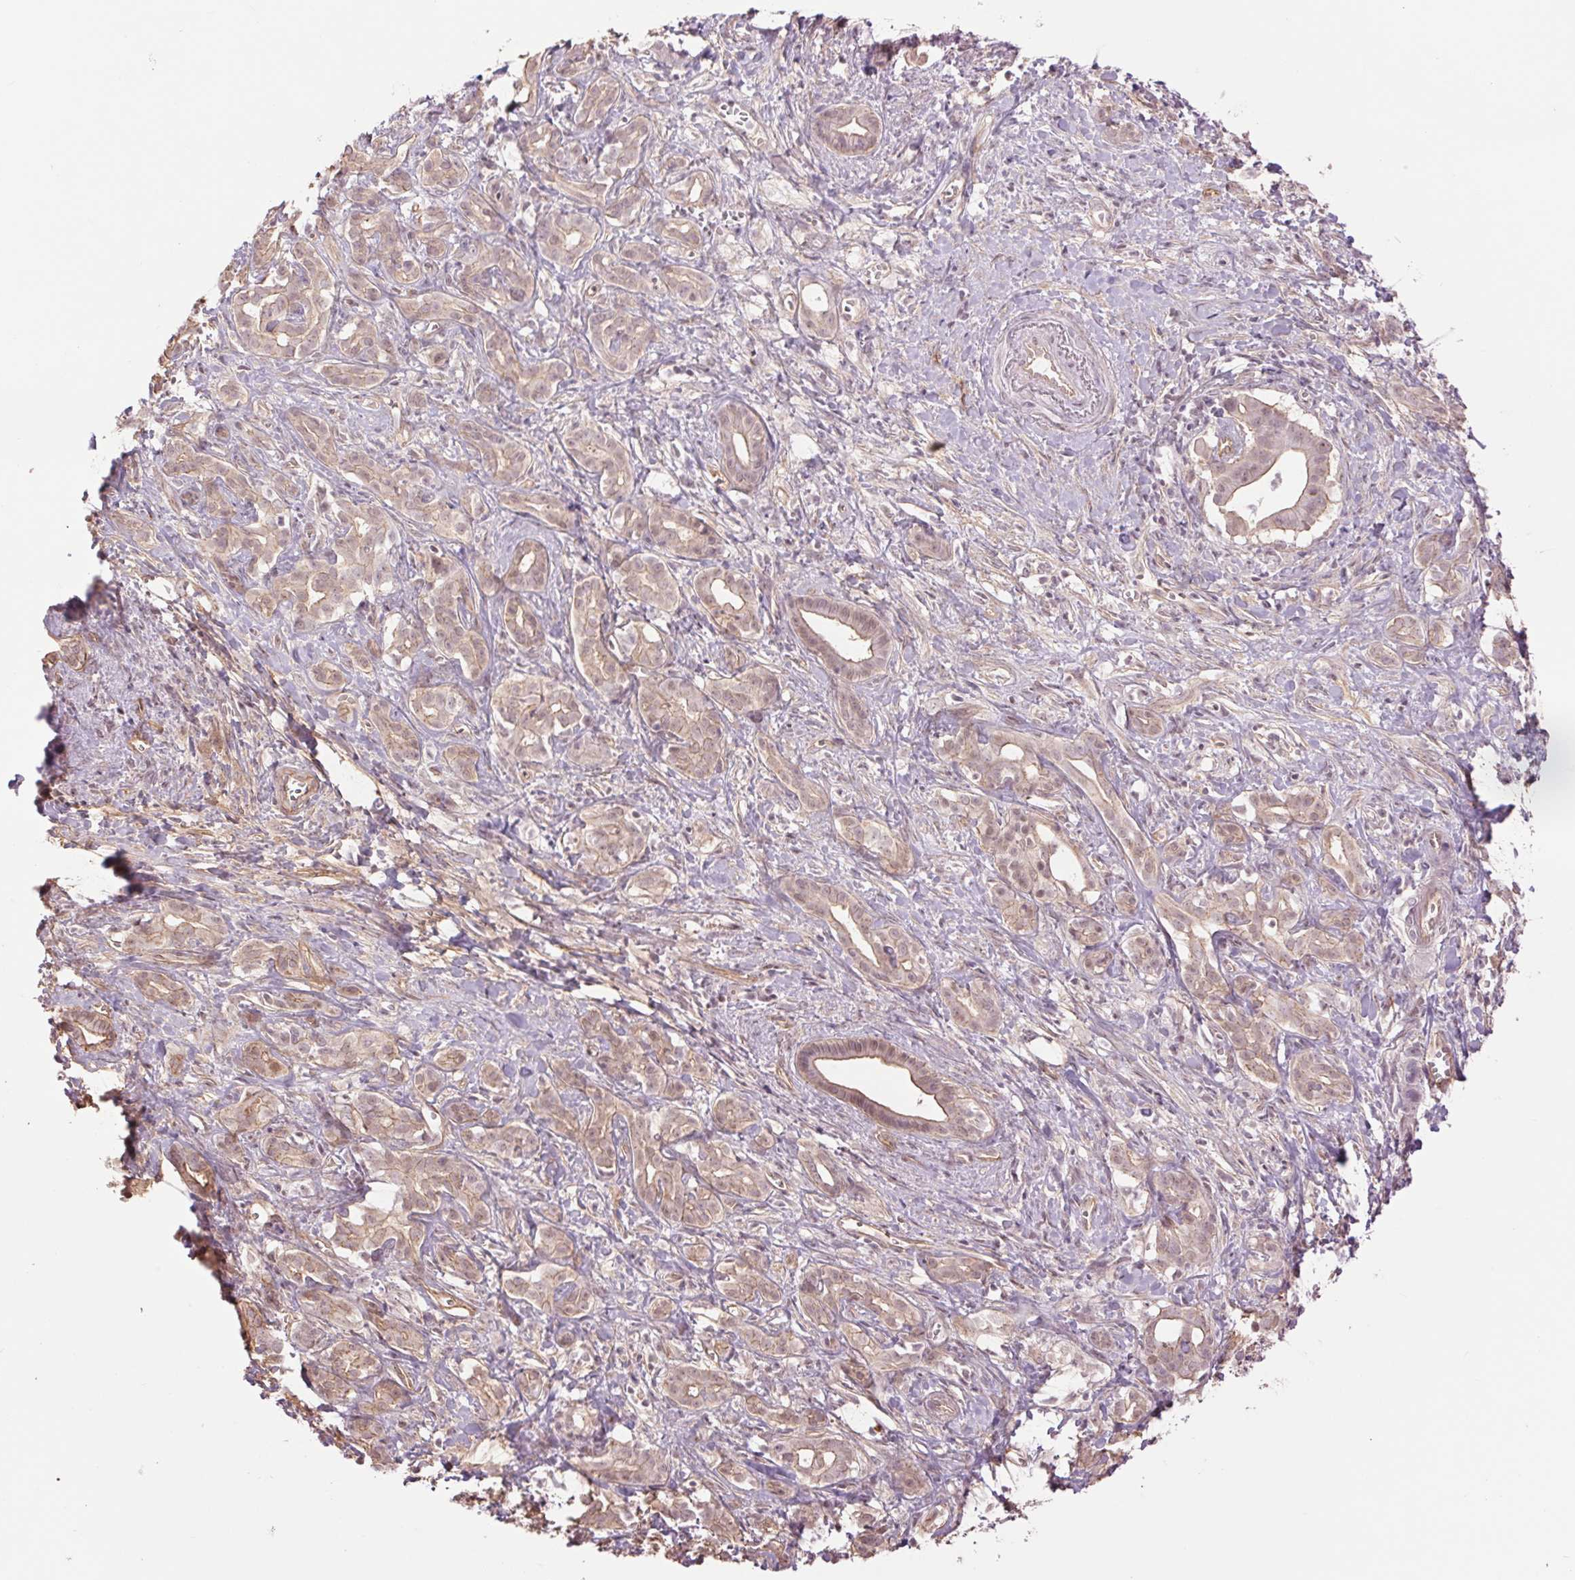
{"staining": {"intensity": "weak", "quantity": "25%-75%", "location": "cytoplasmic/membranous,nuclear"}, "tissue": "pancreatic cancer", "cell_type": "Tumor cells", "image_type": "cancer", "snomed": [{"axis": "morphology", "description": "Adenocarcinoma, NOS"}, {"axis": "topography", "description": "Pancreas"}], "caption": "IHC (DAB) staining of pancreatic adenocarcinoma demonstrates weak cytoplasmic/membranous and nuclear protein positivity in approximately 25%-75% of tumor cells.", "gene": "PALM", "patient": {"sex": "male", "age": 61}}